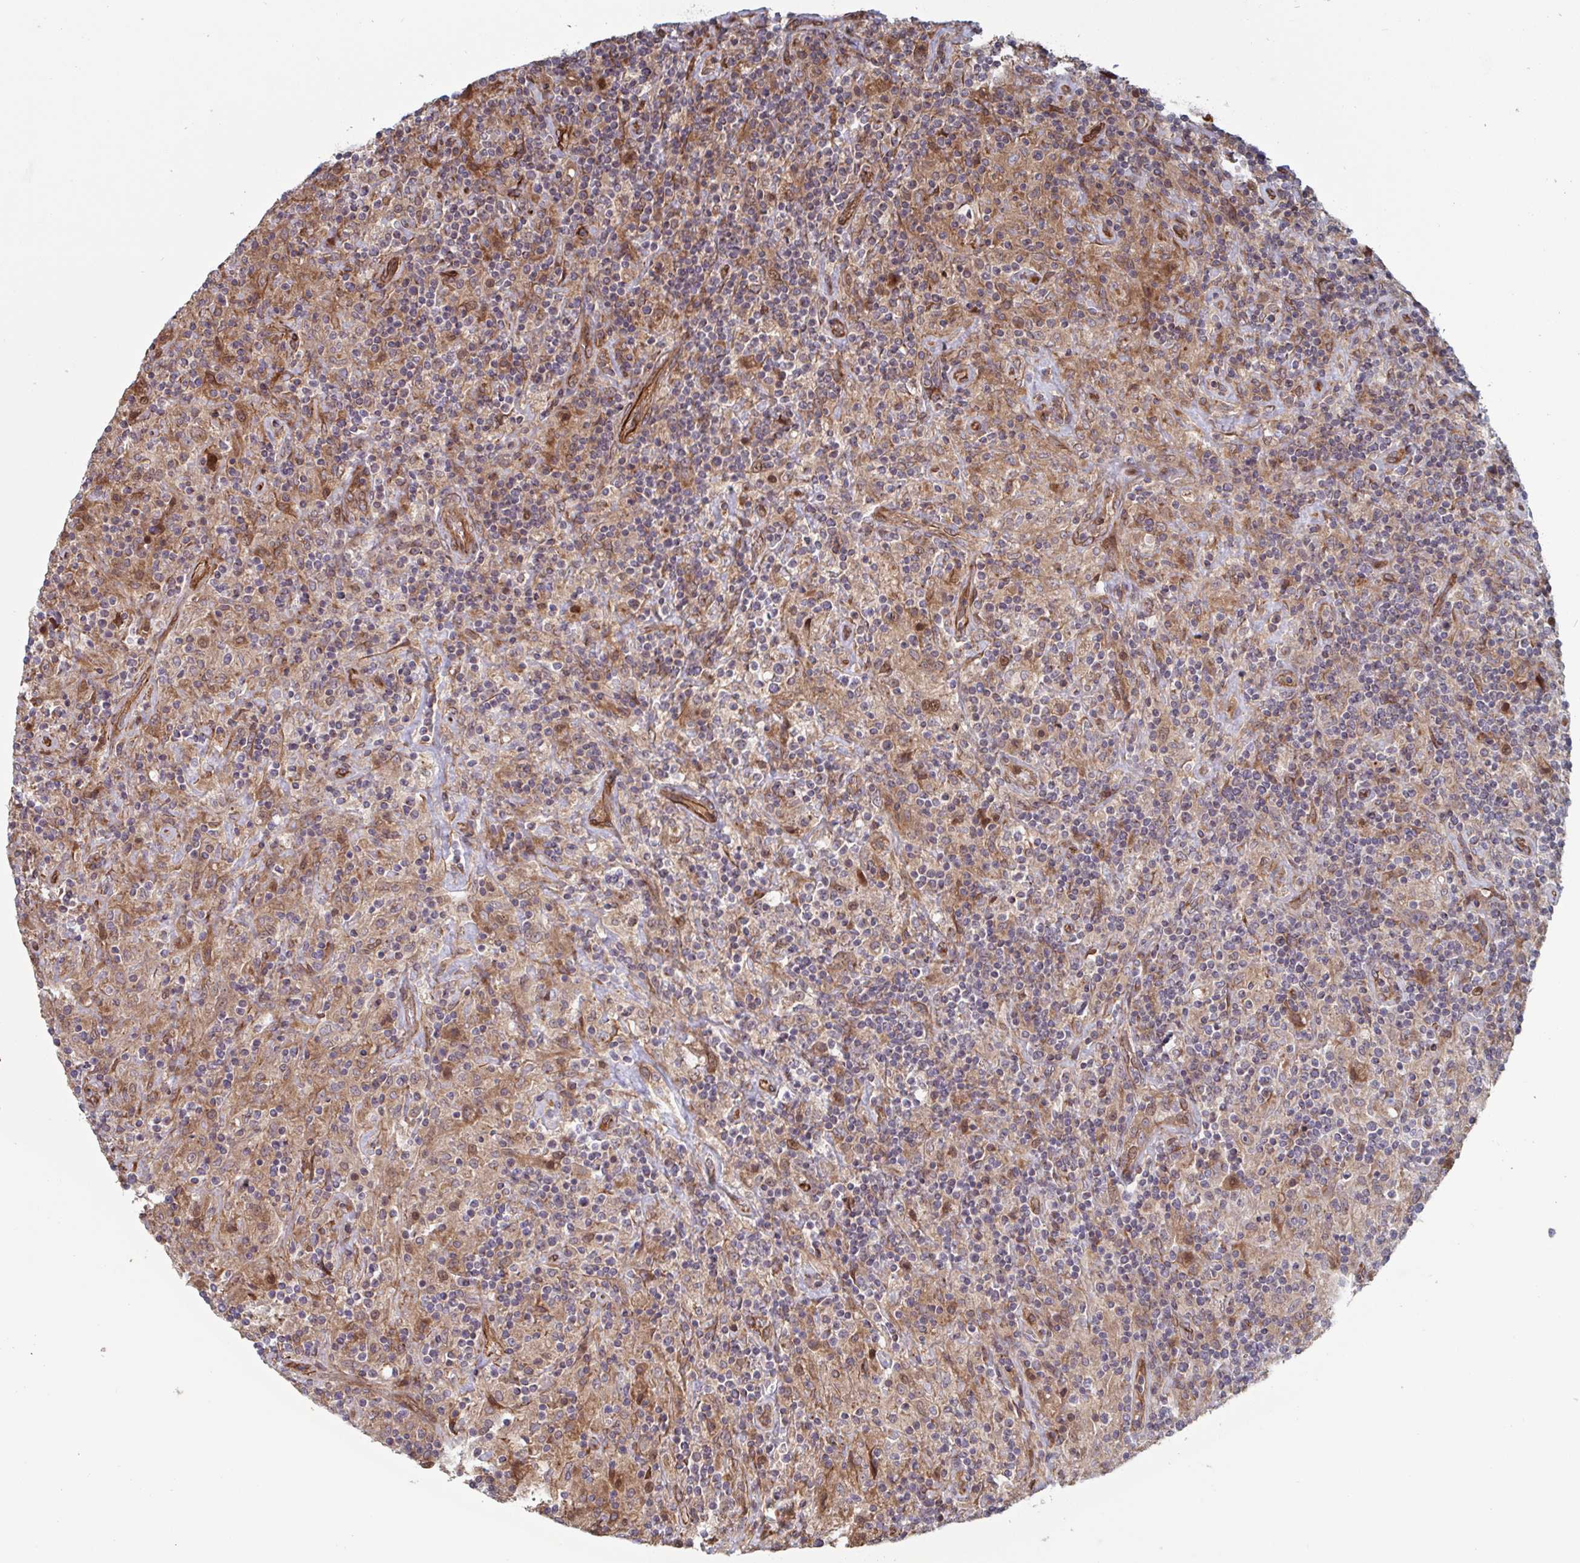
{"staining": {"intensity": "weak", "quantity": "25%-75%", "location": "cytoplasmic/membranous"}, "tissue": "lymphoma", "cell_type": "Tumor cells", "image_type": "cancer", "snomed": [{"axis": "morphology", "description": "Hodgkin's disease, NOS"}, {"axis": "topography", "description": "Lymph node"}], "caption": "Tumor cells demonstrate low levels of weak cytoplasmic/membranous positivity in approximately 25%-75% of cells in Hodgkin's disease.", "gene": "DVL3", "patient": {"sex": "male", "age": 70}}